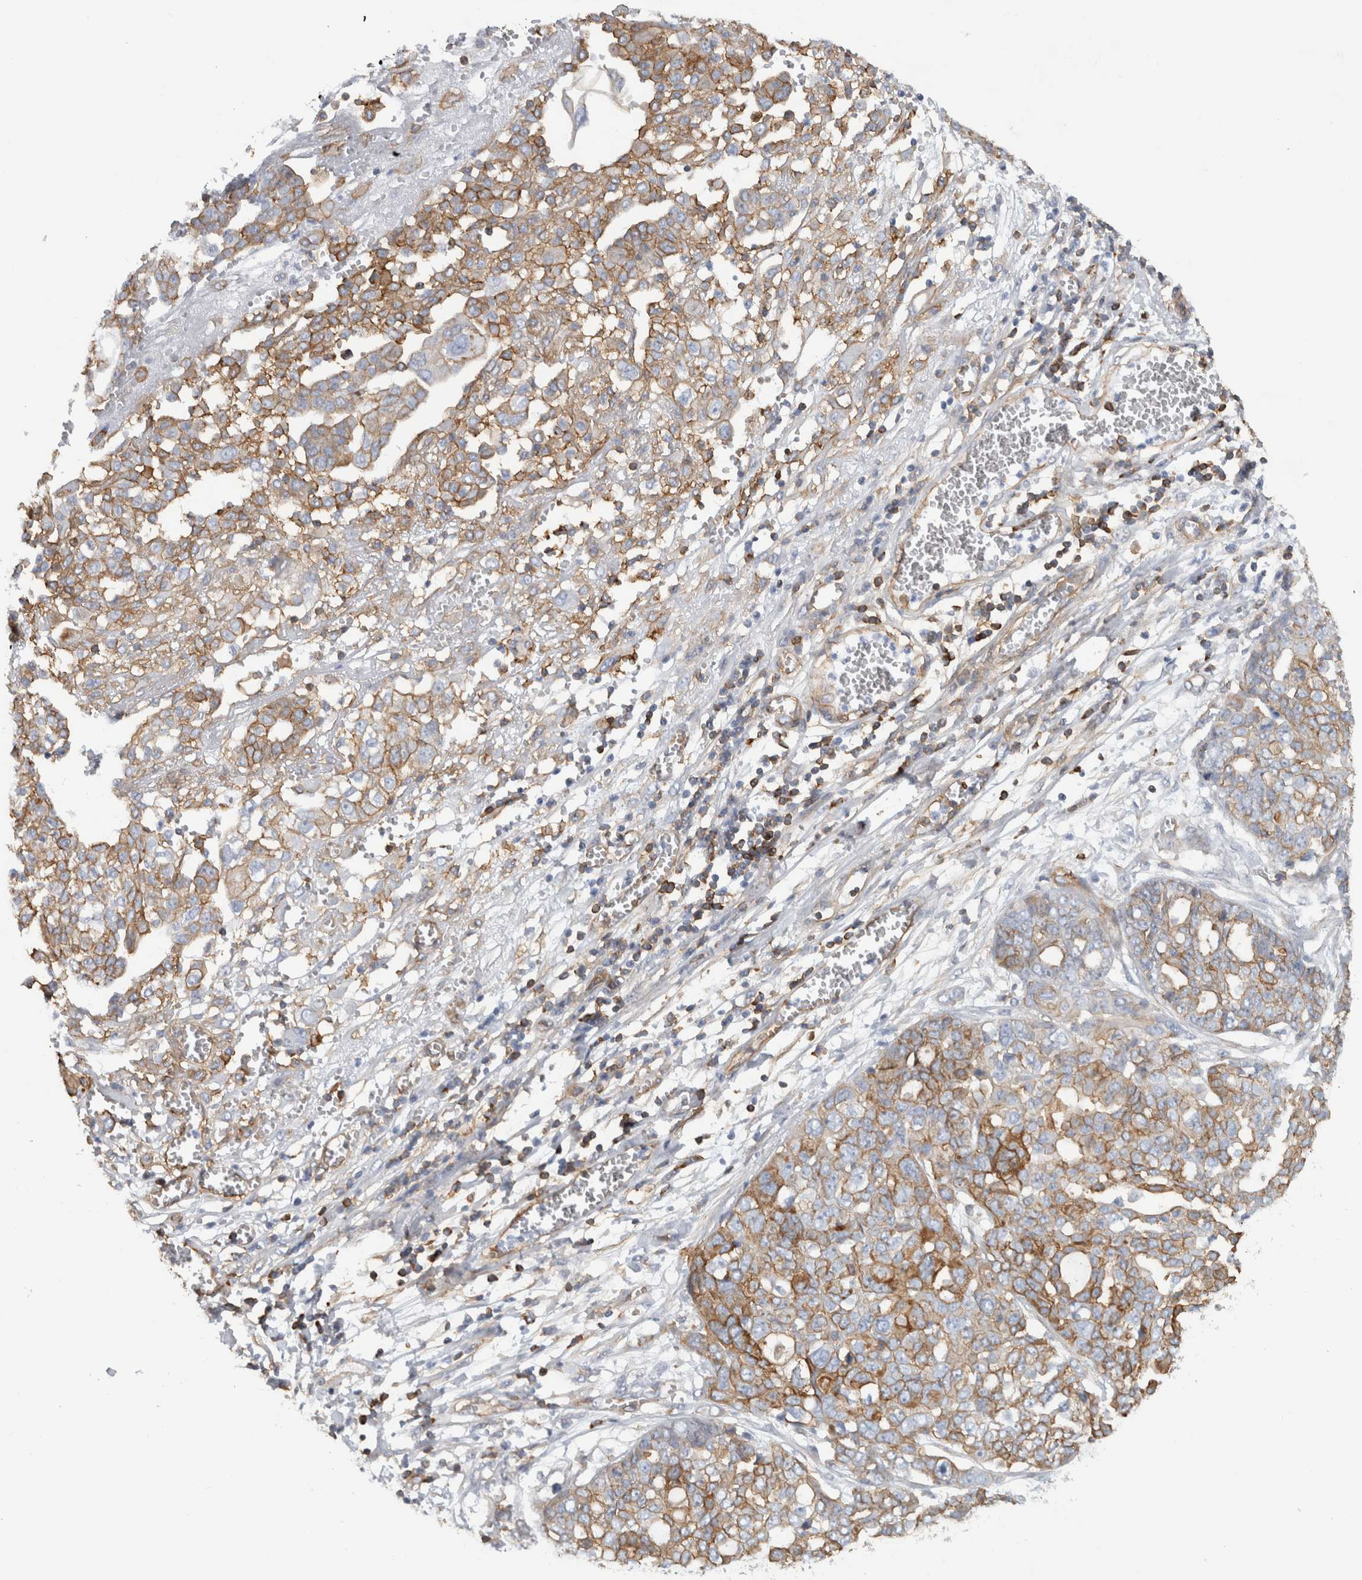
{"staining": {"intensity": "moderate", "quantity": ">75%", "location": "cytoplasmic/membranous"}, "tissue": "ovarian cancer", "cell_type": "Tumor cells", "image_type": "cancer", "snomed": [{"axis": "morphology", "description": "Cystadenocarcinoma, serous, NOS"}, {"axis": "topography", "description": "Soft tissue"}, {"axis": "topography", "description": "Ovary"}], "caption": "A micrograph of serous cystadenocarcinoma (ovarian) stained for a protein shows moderate cytoplasmic/membranous brown staining in tumor cells. Ihc stains the protein in brown and the nuclei are stained blue.", "gene": "AHNAK", "patient": {"sex": "female", "age": 57}}